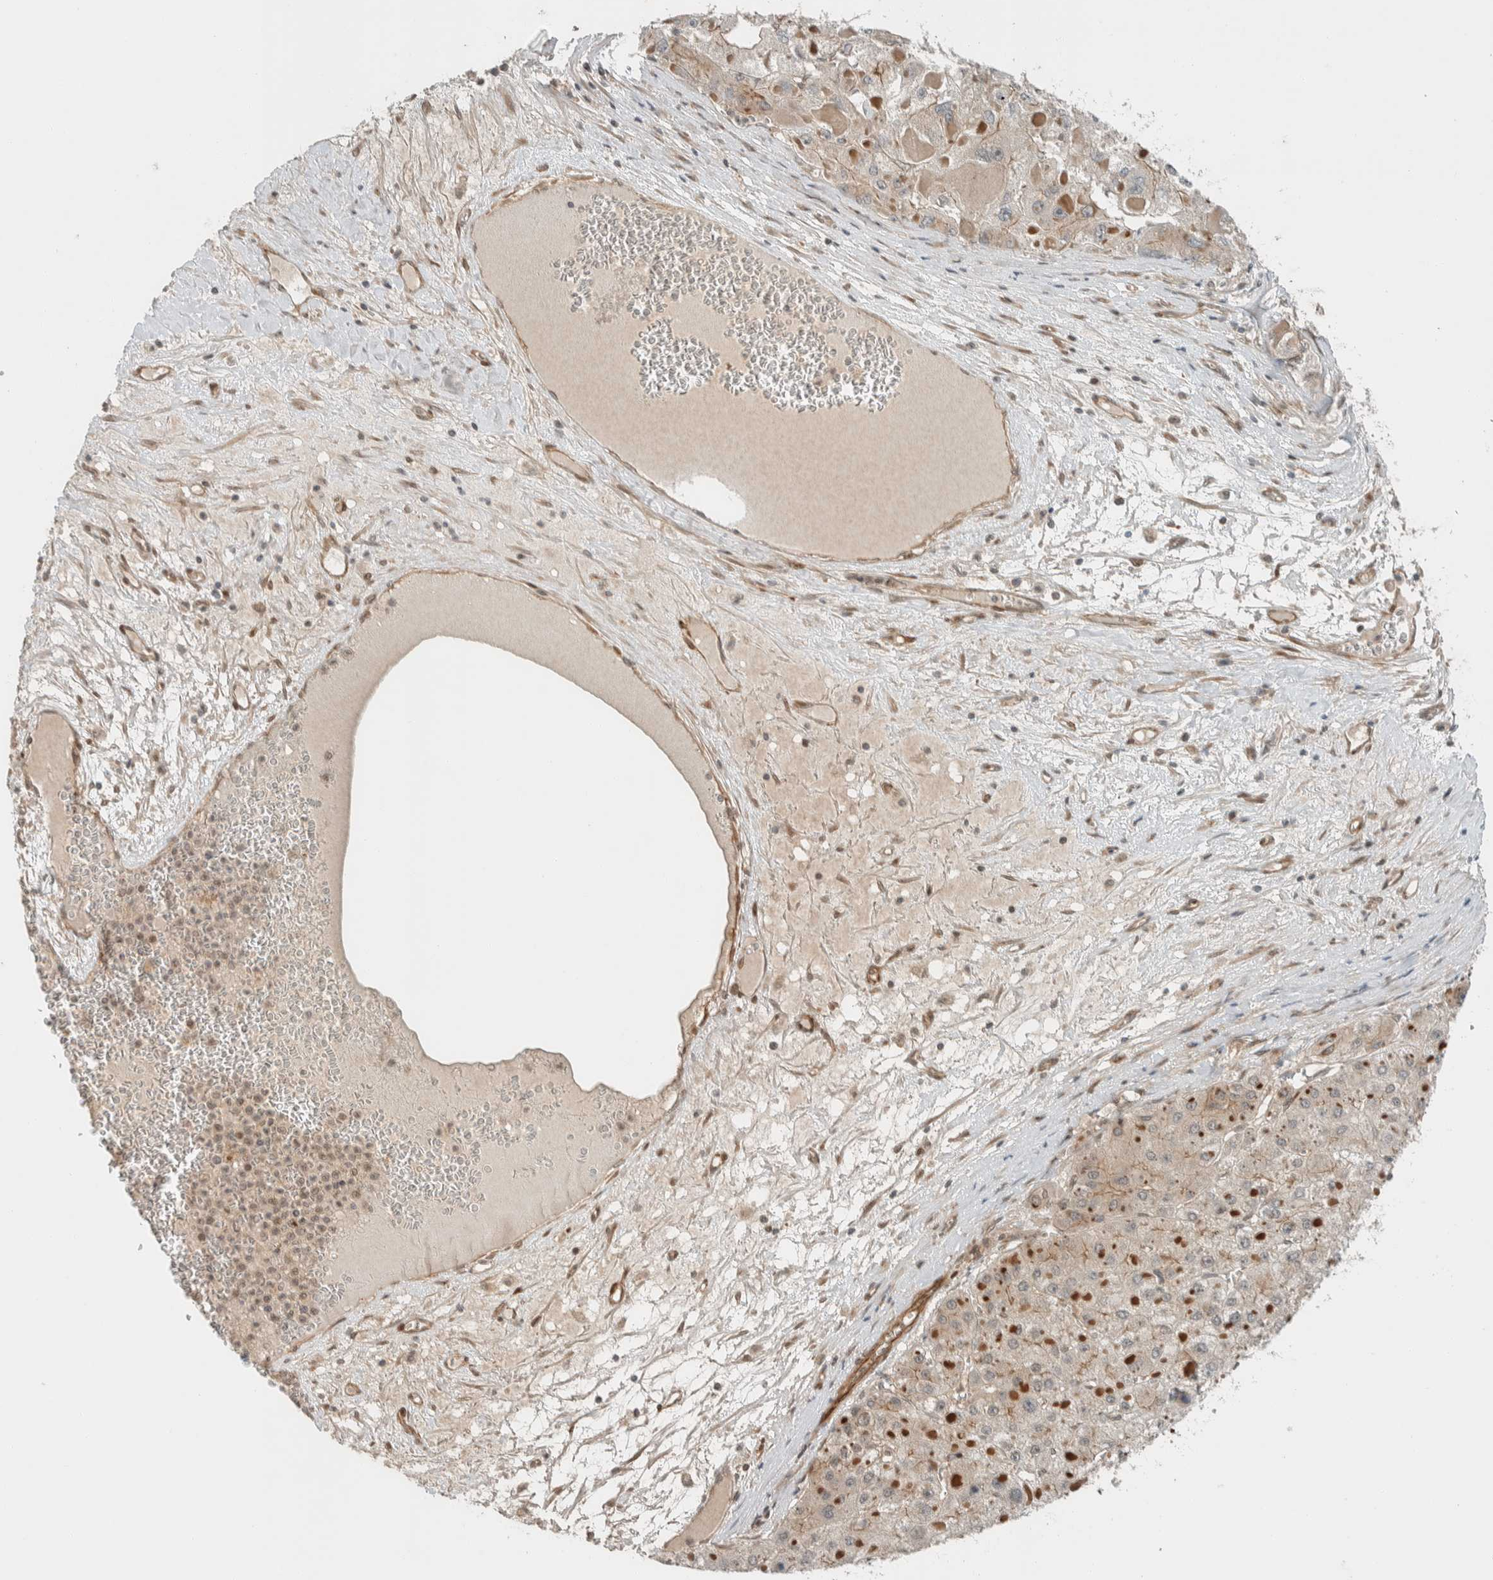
{"staining": {"intensity": "weak", "quantity": "25%-75%", "location": "cytoplasmic/membranous"}, "tissue": "liver cancer", "cell_type": "Tumor cells", "image_type": "cancer", "snomed": [{"axis": "morphology", "description": "Carcinoma, Hepatocellular, NOS"}, {"axis": "topography", "description": "Liver"}], "caption": "Human liver cancer stained for a protein (brown) displays weak cytoplasmic/membranous positive staining in approximately 25%-75% of tumor cells.", "gene": "STXBP4", "patient": {"sex": "female", "age": 73}}